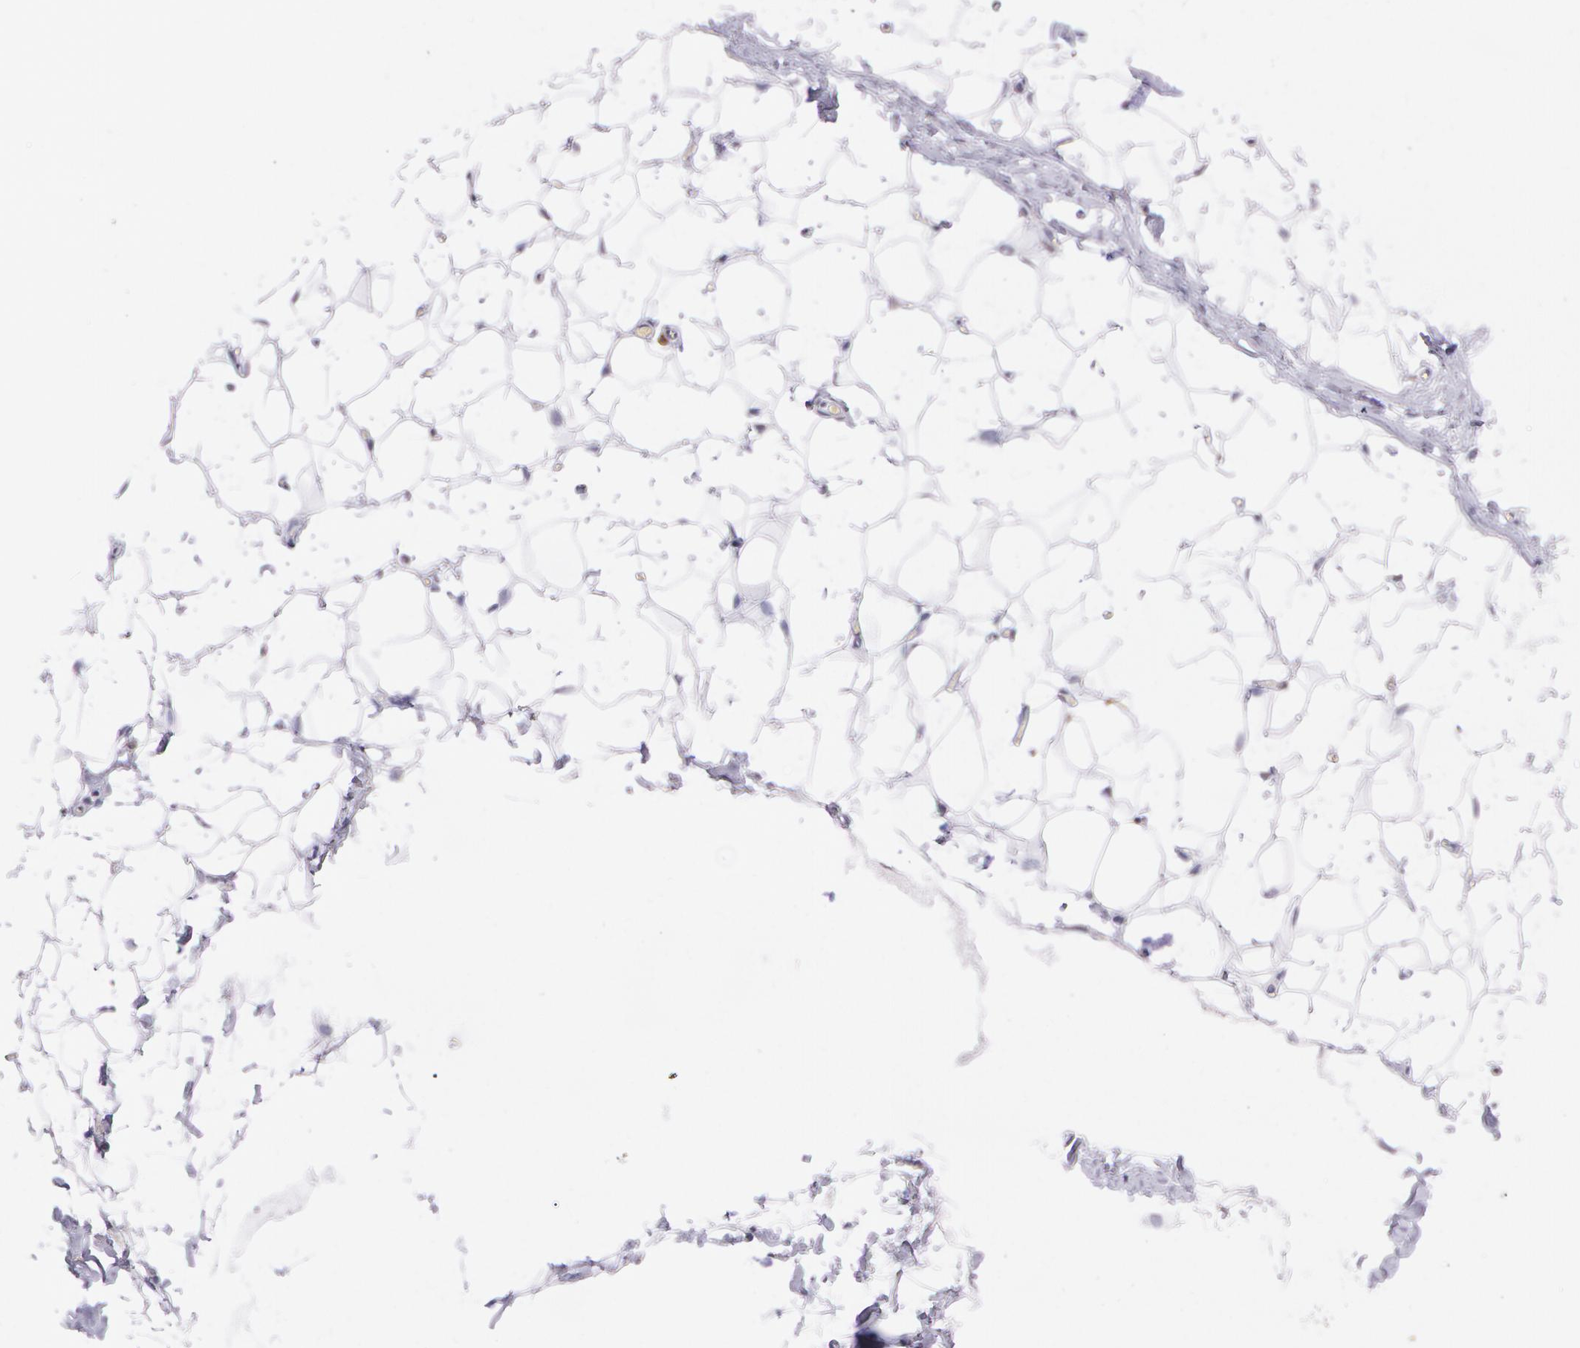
{"staining": {"intensity": "weak", "quantity": "<25%", "location": "cytoplasmic/membranous"}, "tissue": "adipose tissue", "cell_type": "Adipocytes", "image_type": "normal", "snomed": [{"axis": "morphology", "description": "Normal tissue, NOS"}, {"axis": "topography", "description": "Soft tissue"}], "caption": "The micrograph shows no staining of adipocytes in unremarkable adipose tissue.", "gene": "RTN1", "patient": {"sex": "male", "age": 26}}